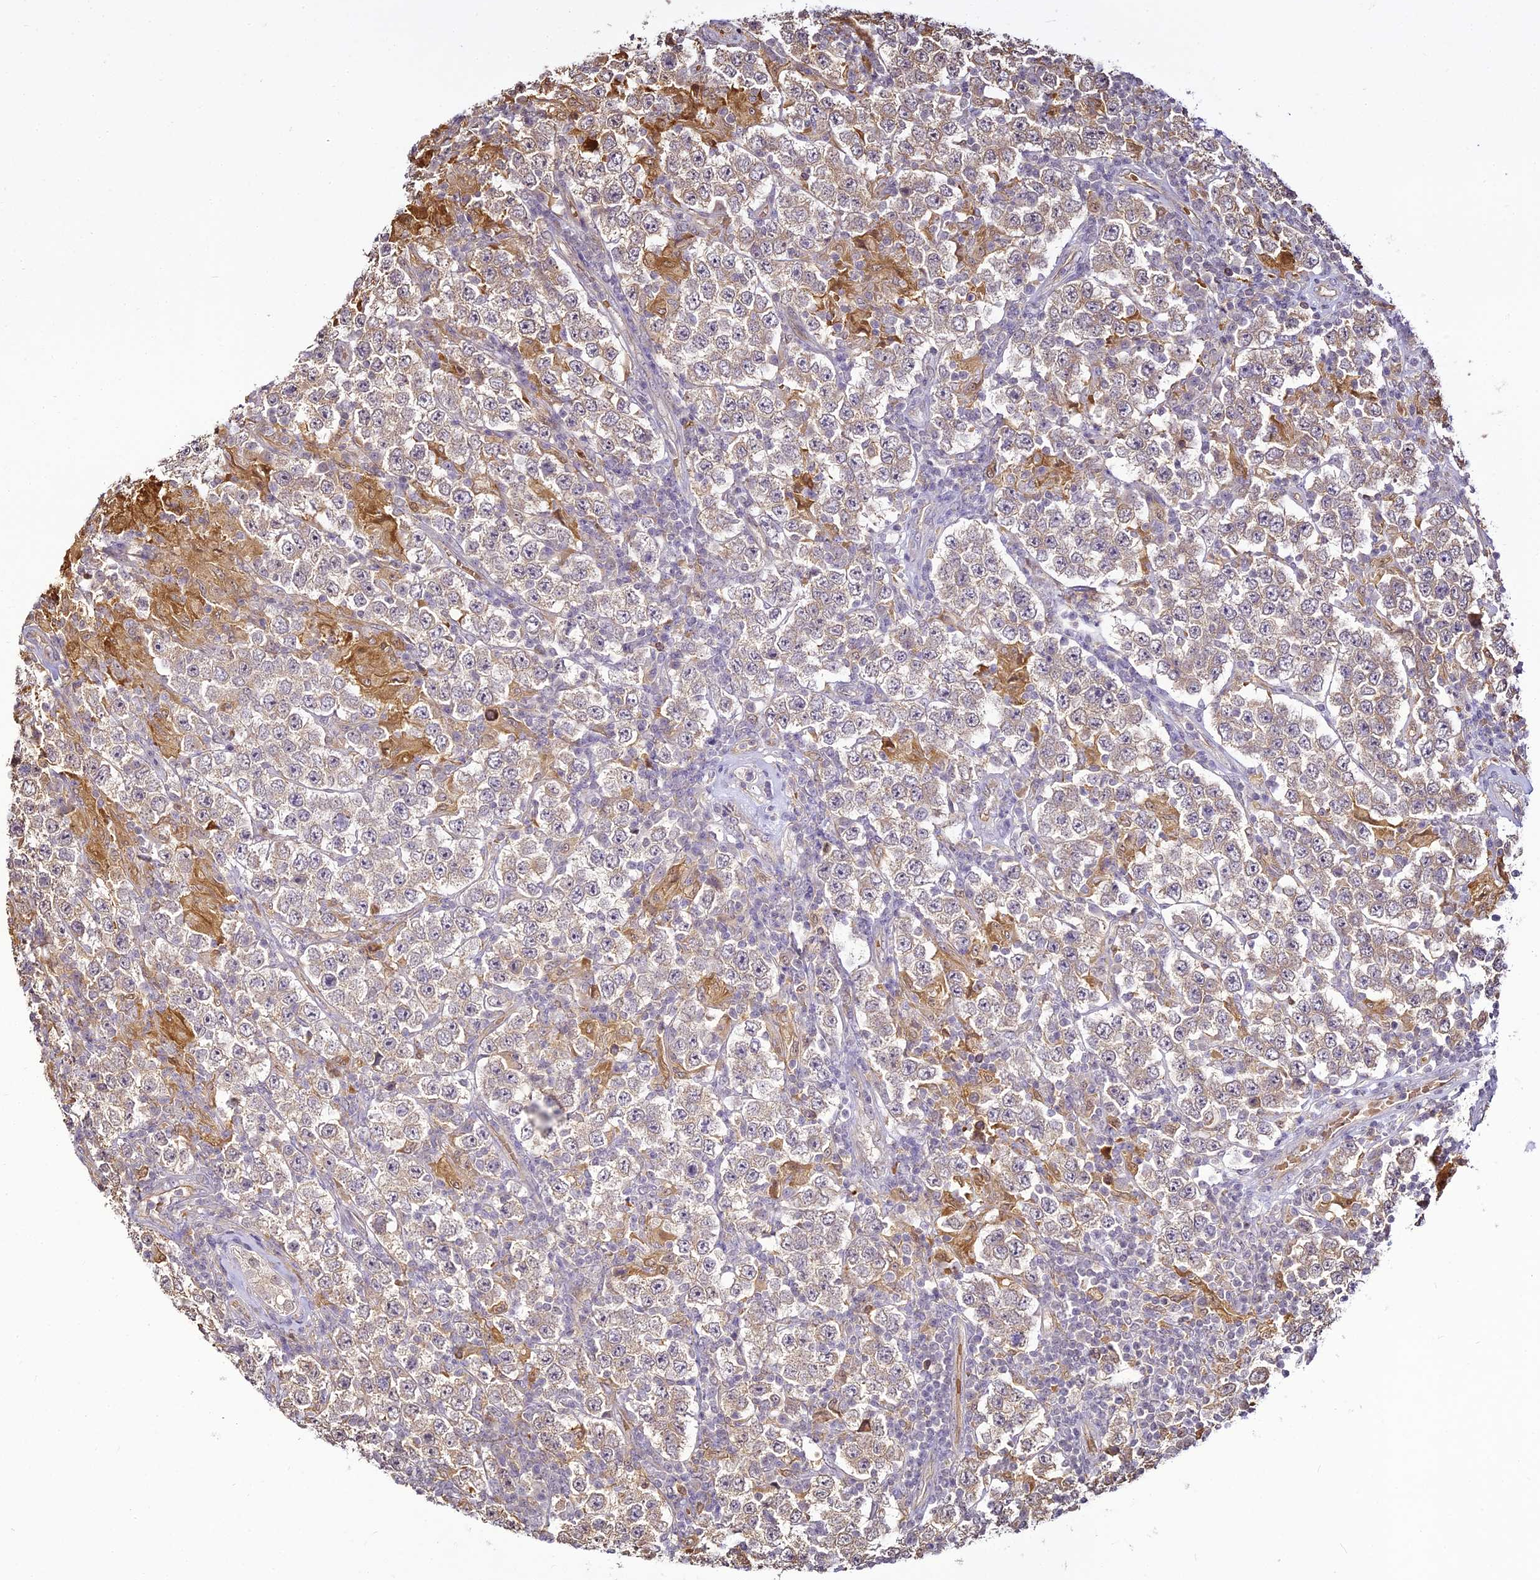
{"staining": {"intensity": "negative", "quantity": "none", "location": "none"}, "tissue": "testis cancer", "cell_type": "Tumor cells", "image_type": "cancer", "snomed": [{"axis": "morphology", "description": "Normal tissue, NOS"}, {"axis": "morphology", "description": "Urothelial carcinoma, High grade"}, {"axis": "morphology", "description": "Seminoma, NOS"}, {"axis": "morphology", "description": "Carcinoma, Embryonal, NOS"}, {"axis": "topography", "description": "Urinary bladder"}, {"axis": "topography", "description": "Testis"}], "caption": "Immunohistochemistry (IHC) histopathology image of neoplastic tissue: testis cancer stained with DAB shows no significant protein staining in tumor cells. (IHC, brightfield microscopy, high magnification).", "gene": "BCDIN3D", "patient": {"sex": "male", "age": 41}}